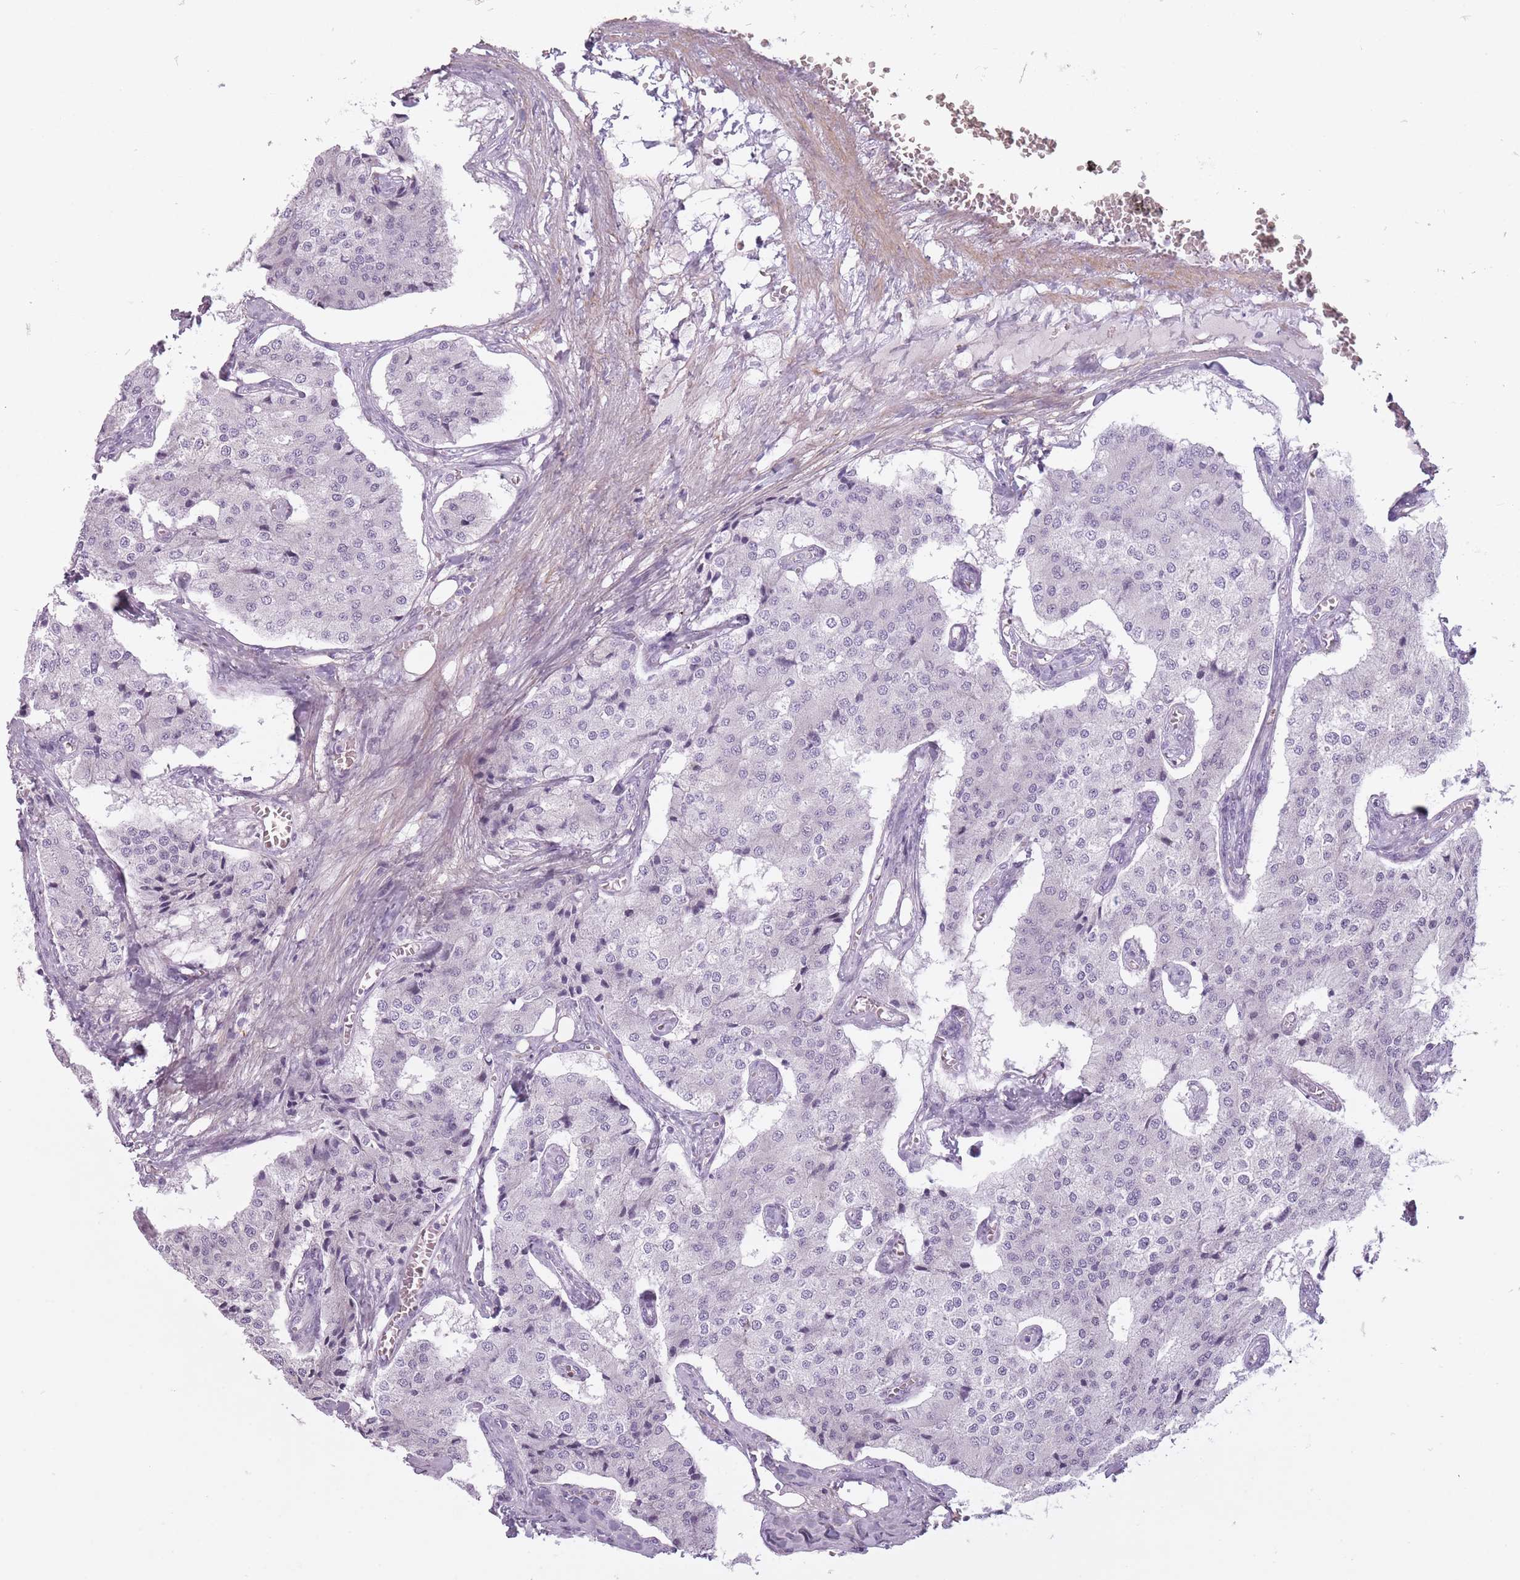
{"staining": {"intensity": "negative", "quantity": "none", "location": "none"}, "tissue": "carcinoid", "cell_type": "Tumor cells", "image_type": "cancer", "snomed": [{"axis": "morphology", "description": "Carcinoid, malignant, NOS"}, {"axis": "topography", "description": "Colon"}], "caption": "Immunohistochemistry histopathology image of human malignant carcinoid stained for a protein (brown), which displays no staining in tumor cells.", "gene": "RFX4", "patient": {"sex": "female", "age": 52}}